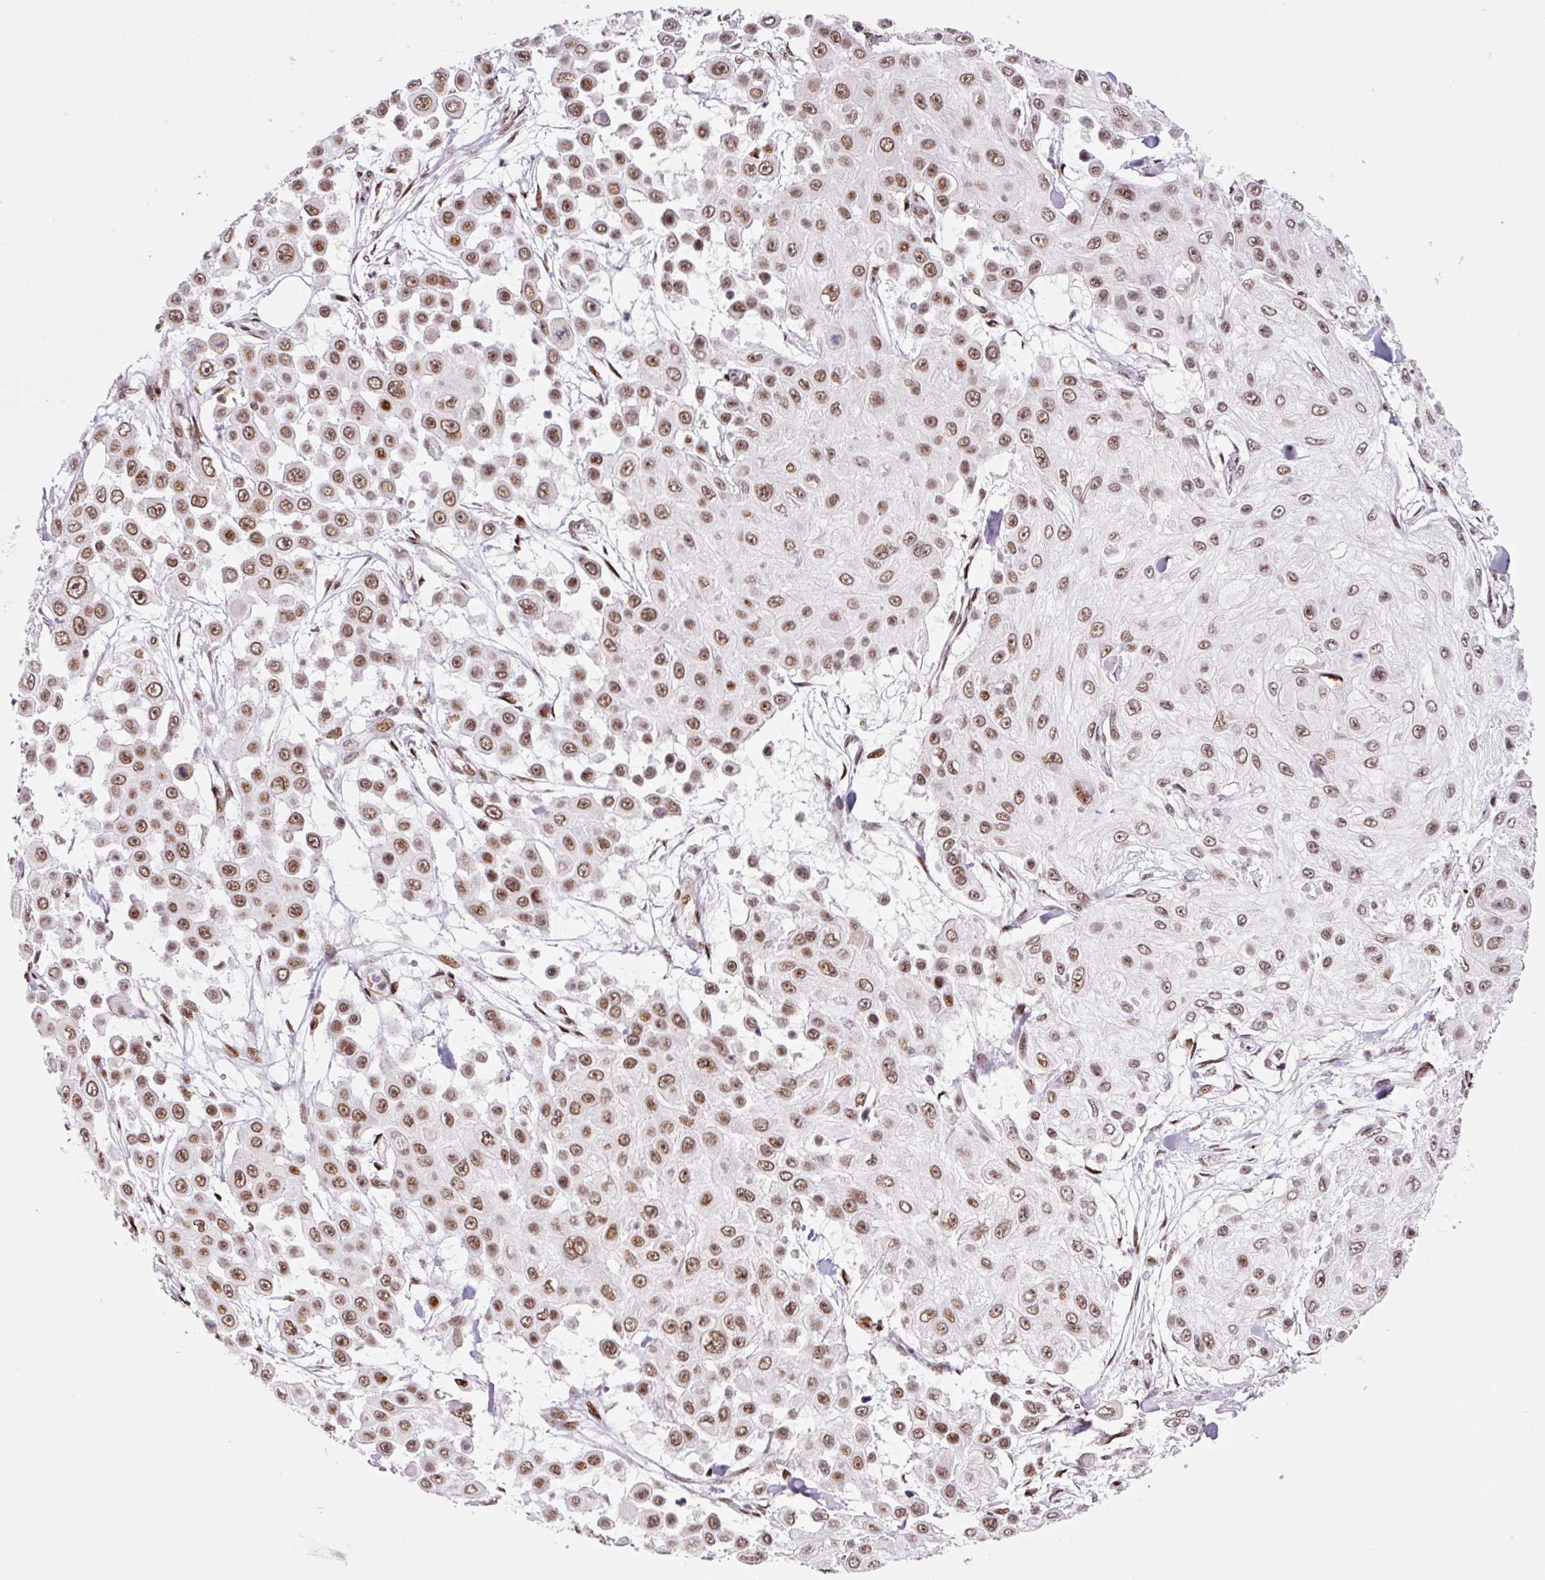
{"staining": {"intensity": "moderate", "quantity": ">75%", "location": "nuclear"}, "tissue": "skin cancer", "cell_type": "Tumor cells", "image_type": "cancer", "snomed": [{"axis": "morphology", "description": "Squamous cell carcinoma, NOS"}, {"axis": "topography", "description": "Skin"}], "caption": "A photomicrograph showing moderate nuclear positivity in approximately >75% of tumor cells in squamous cell carcinoma (skin), as visualized by brown immunohistochemical staining.", "gene": "CCNL2", "patient": {"sex": "male", "age": 67}}